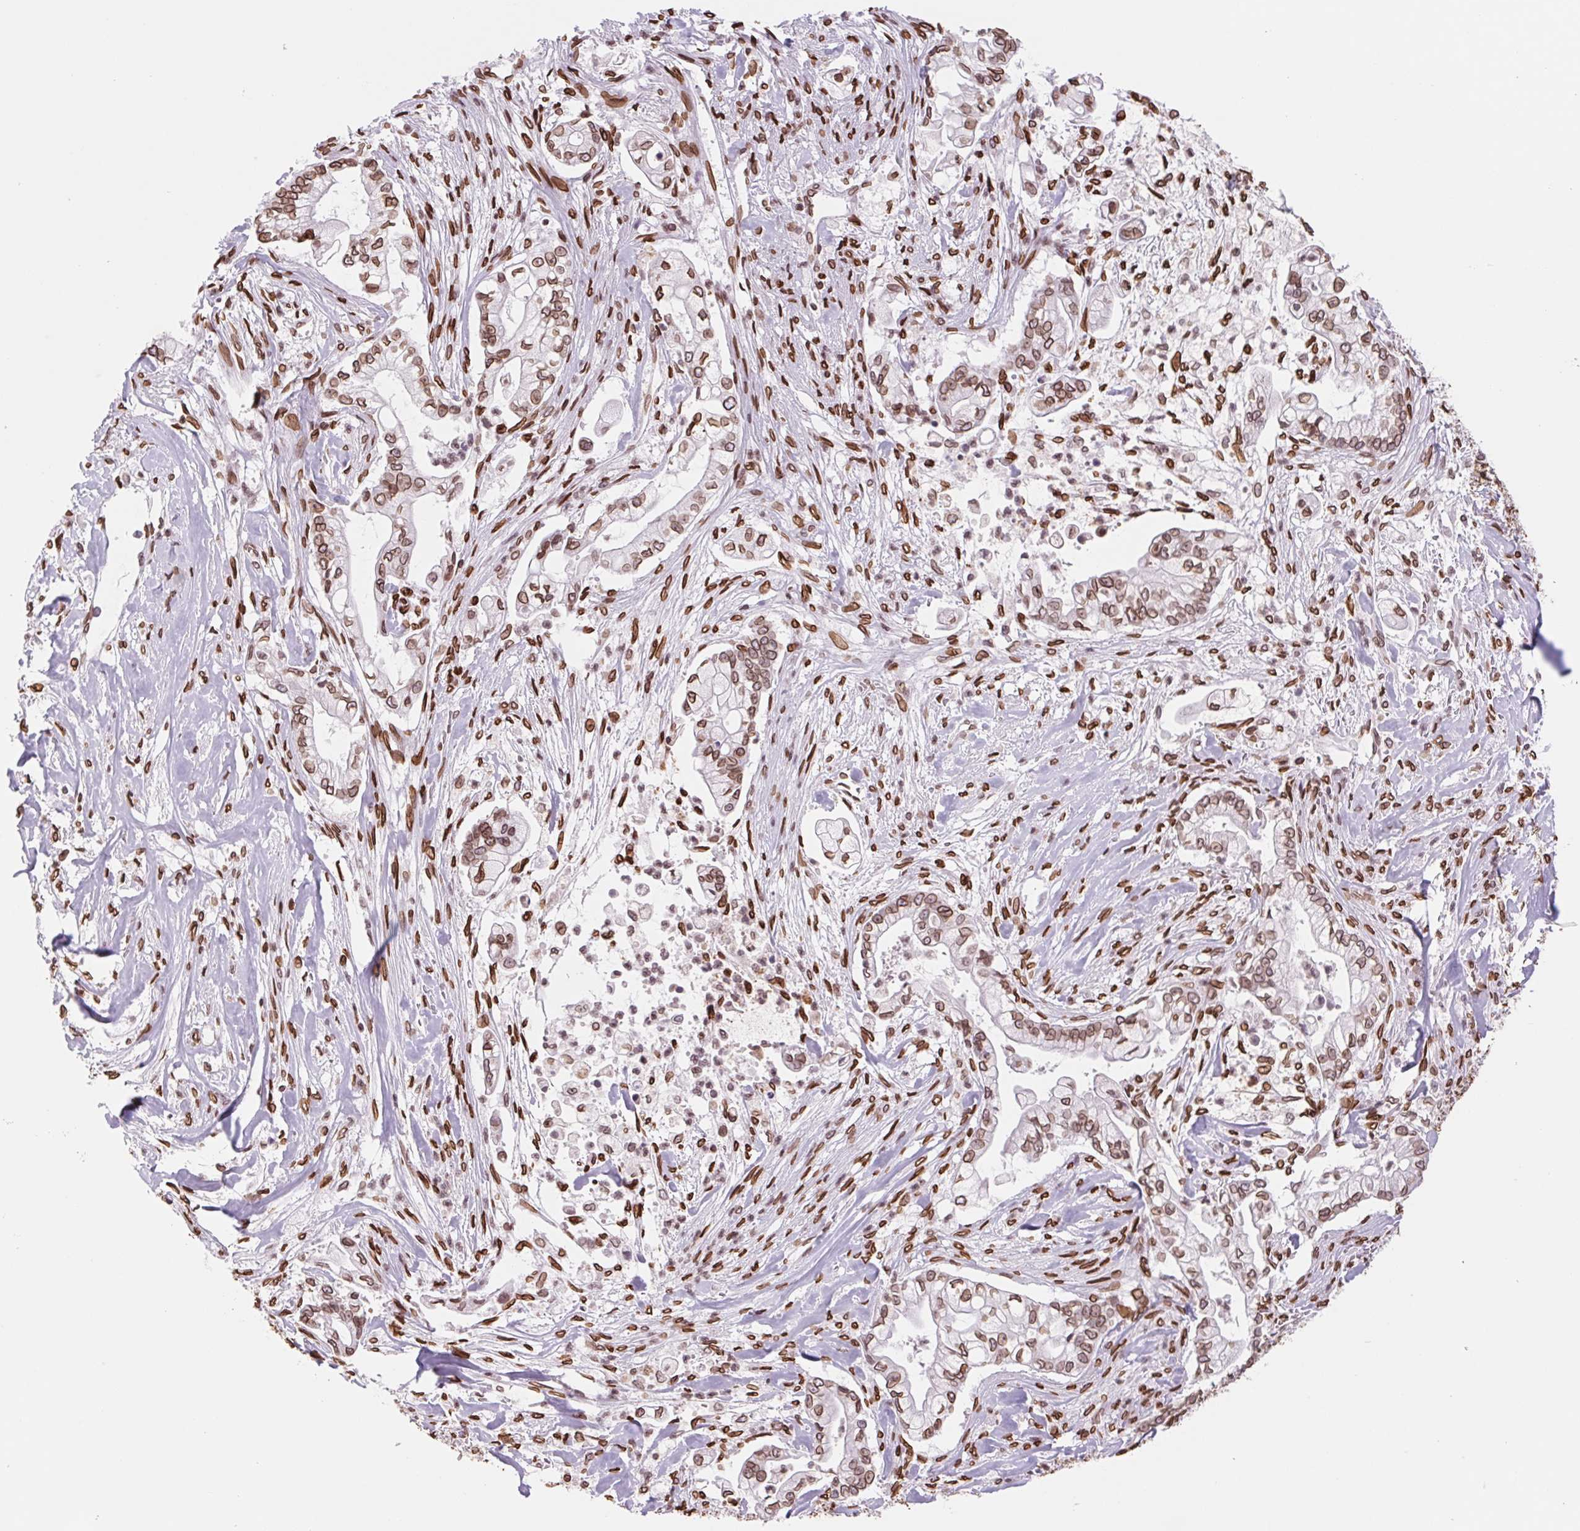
{"staining": {"intensity": "moderate", "quantity": ">75%", "location": "cytoplasmic/membranous,nuclear"}, "tissue": "pancreatic cancer", "cell_type": "Tumor cells", "image_type": "cancer", "snomed": [{"axis": "morphology", "description": "Adenocarcinoma, NOS"}, {"axis": "topography", "description": "Pancreas"}], "caption": "High-magnification brightfield microscopy of adenocarcinoma (pancreatic) stained with DAB (3,3'-diaminobenzidine) (brown) and counterstained with hematoxylin (blue). tumor cells exhibit moderate cytoplasmic/membranous and nuclear expression is seen in about>75% of cells.", "gene": "LMNB2", "patient": {"sex": "female", "age": 69}}